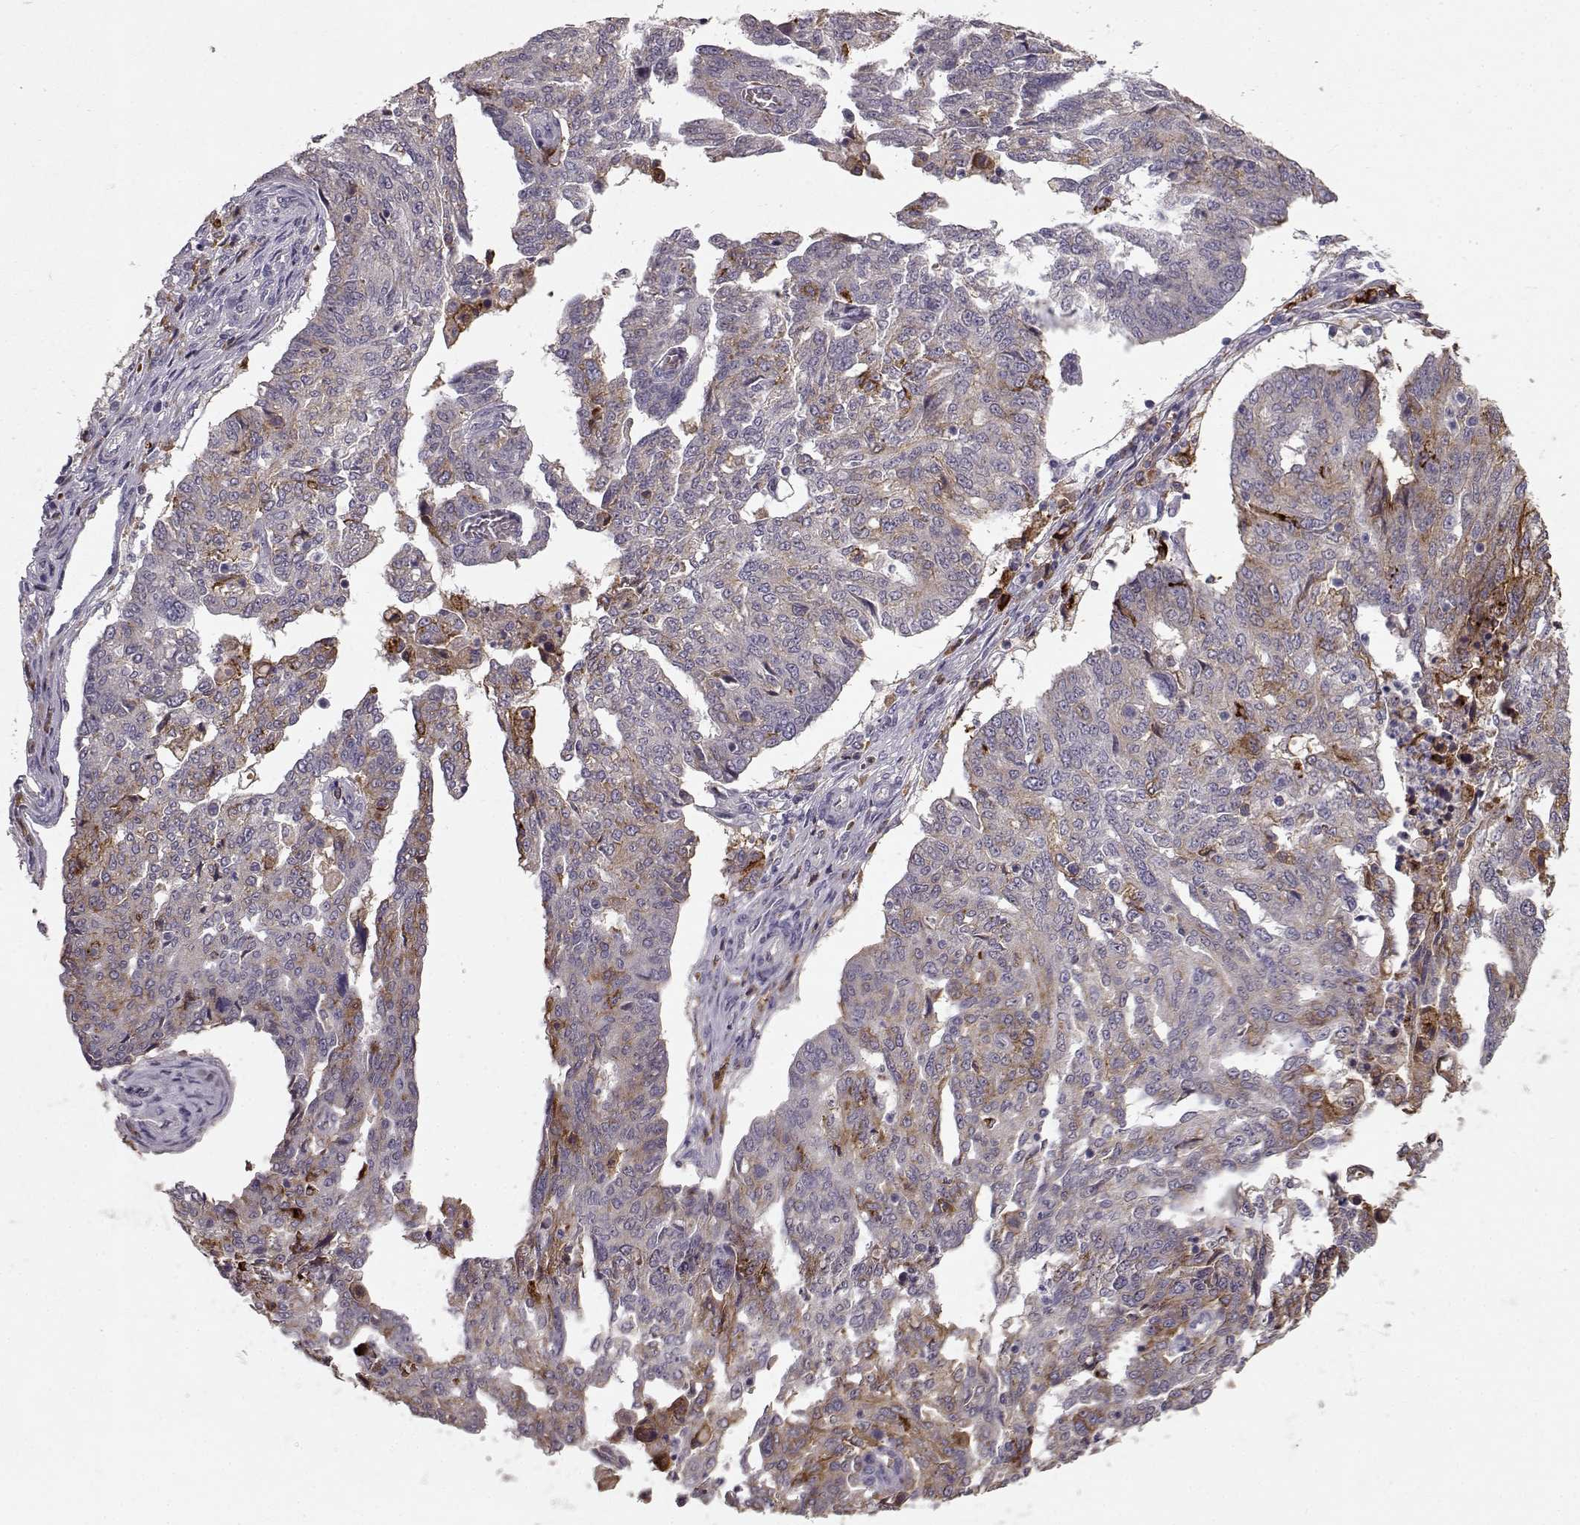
{"staining": {"intensity": "weak", "quantity": "<25%", "location": "cytoplasmic/membranous"}, "tissue": "ovarian cancer", "cell_type": "Tumor cells", "image_type": "cancer", "snomed": [{"axis": "morphology", "description": "Cystadenocarcinoma, serous, NOS"}, {"axis": "topography", "description": "Ovary"}], "caption": "A micrograph of serous cystadenocarcinoma (ovarian) stained for a protein reveals no brown staining in tumor cells. (Stains: DAB (3,3'-diaminobenzidine) immunohistochemistry (IHC) with hematoxylin counter stain, Microscopy: brightfield microscopy at high magnification).", "gene": "CCNF", "patient": {"sex": "female", "age": 67}}